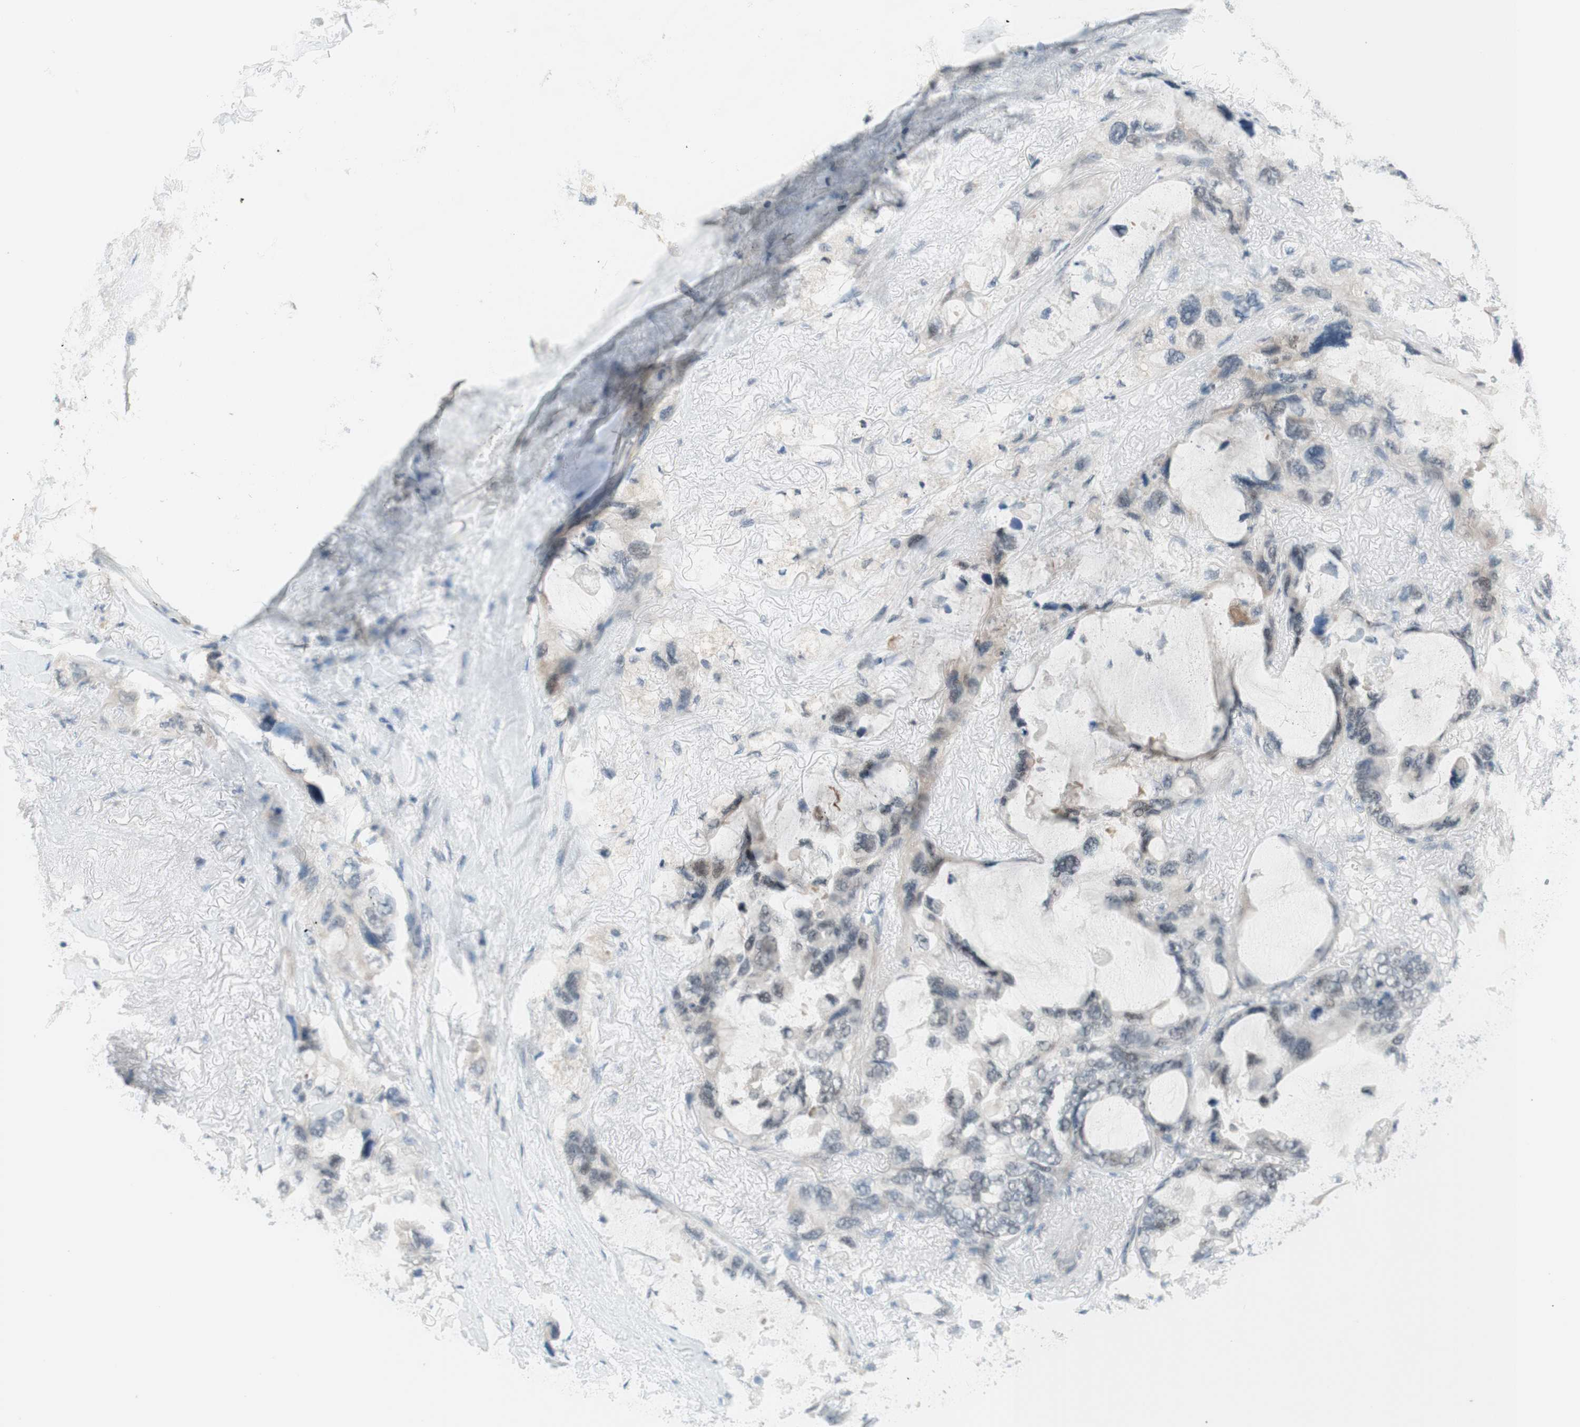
{"staining": {"intensity": "negative", "quantity": "none", "location": "none"}, "tissue": "lung cancer", "cell_type": "Tumor cells", "image_type": "cancer", "snomed": [{"axis": "morphology", "description": "Squamous cell carcinoma, NOS"}, {"axis": "topography", "description": "Lung"}], "caption": "Image shows no significant protein positivity in tumor cells of lung cancer (squamous cell carcinoma).", "gene": "JPH1", "patient": {"sex": "female", "age": 73}}